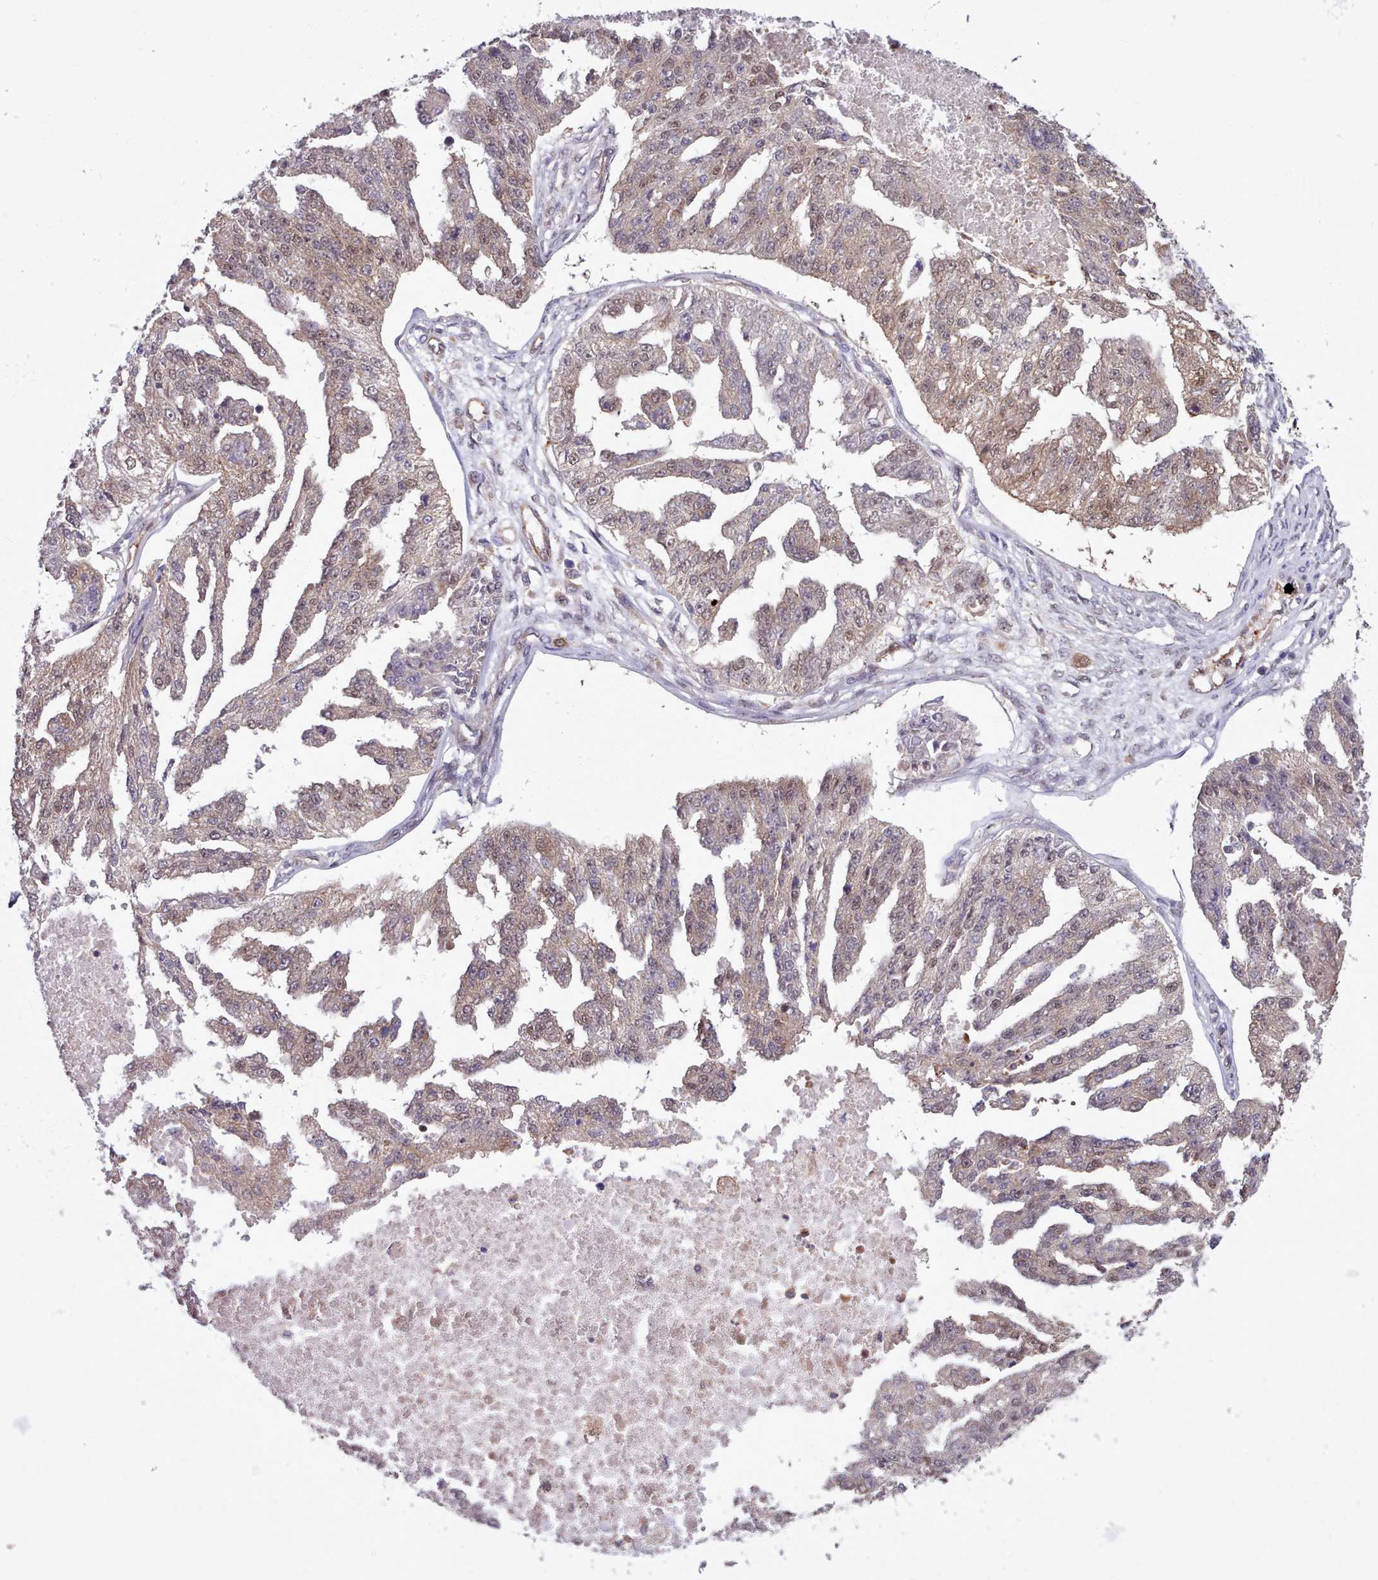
{"staining": {"intensity": "weak", "quantity": "<25%", "location": "nuclear"}, "tissue": "ovarian cancer", "cell_type": "Tumor cells", "image_type": "cancer", "snomed": [{"axis": "morphology", "description": "Cystadenocarcinoma, serous, NOS"}, {"axis": "topography", "description": "Ovary"}], "caption": "Ovarian cancer stained for a protein using immunohistochemistry reveals no expression tumor cells.", "gene": "AHCY", "patient": {"sex": "female", "age": 58}}